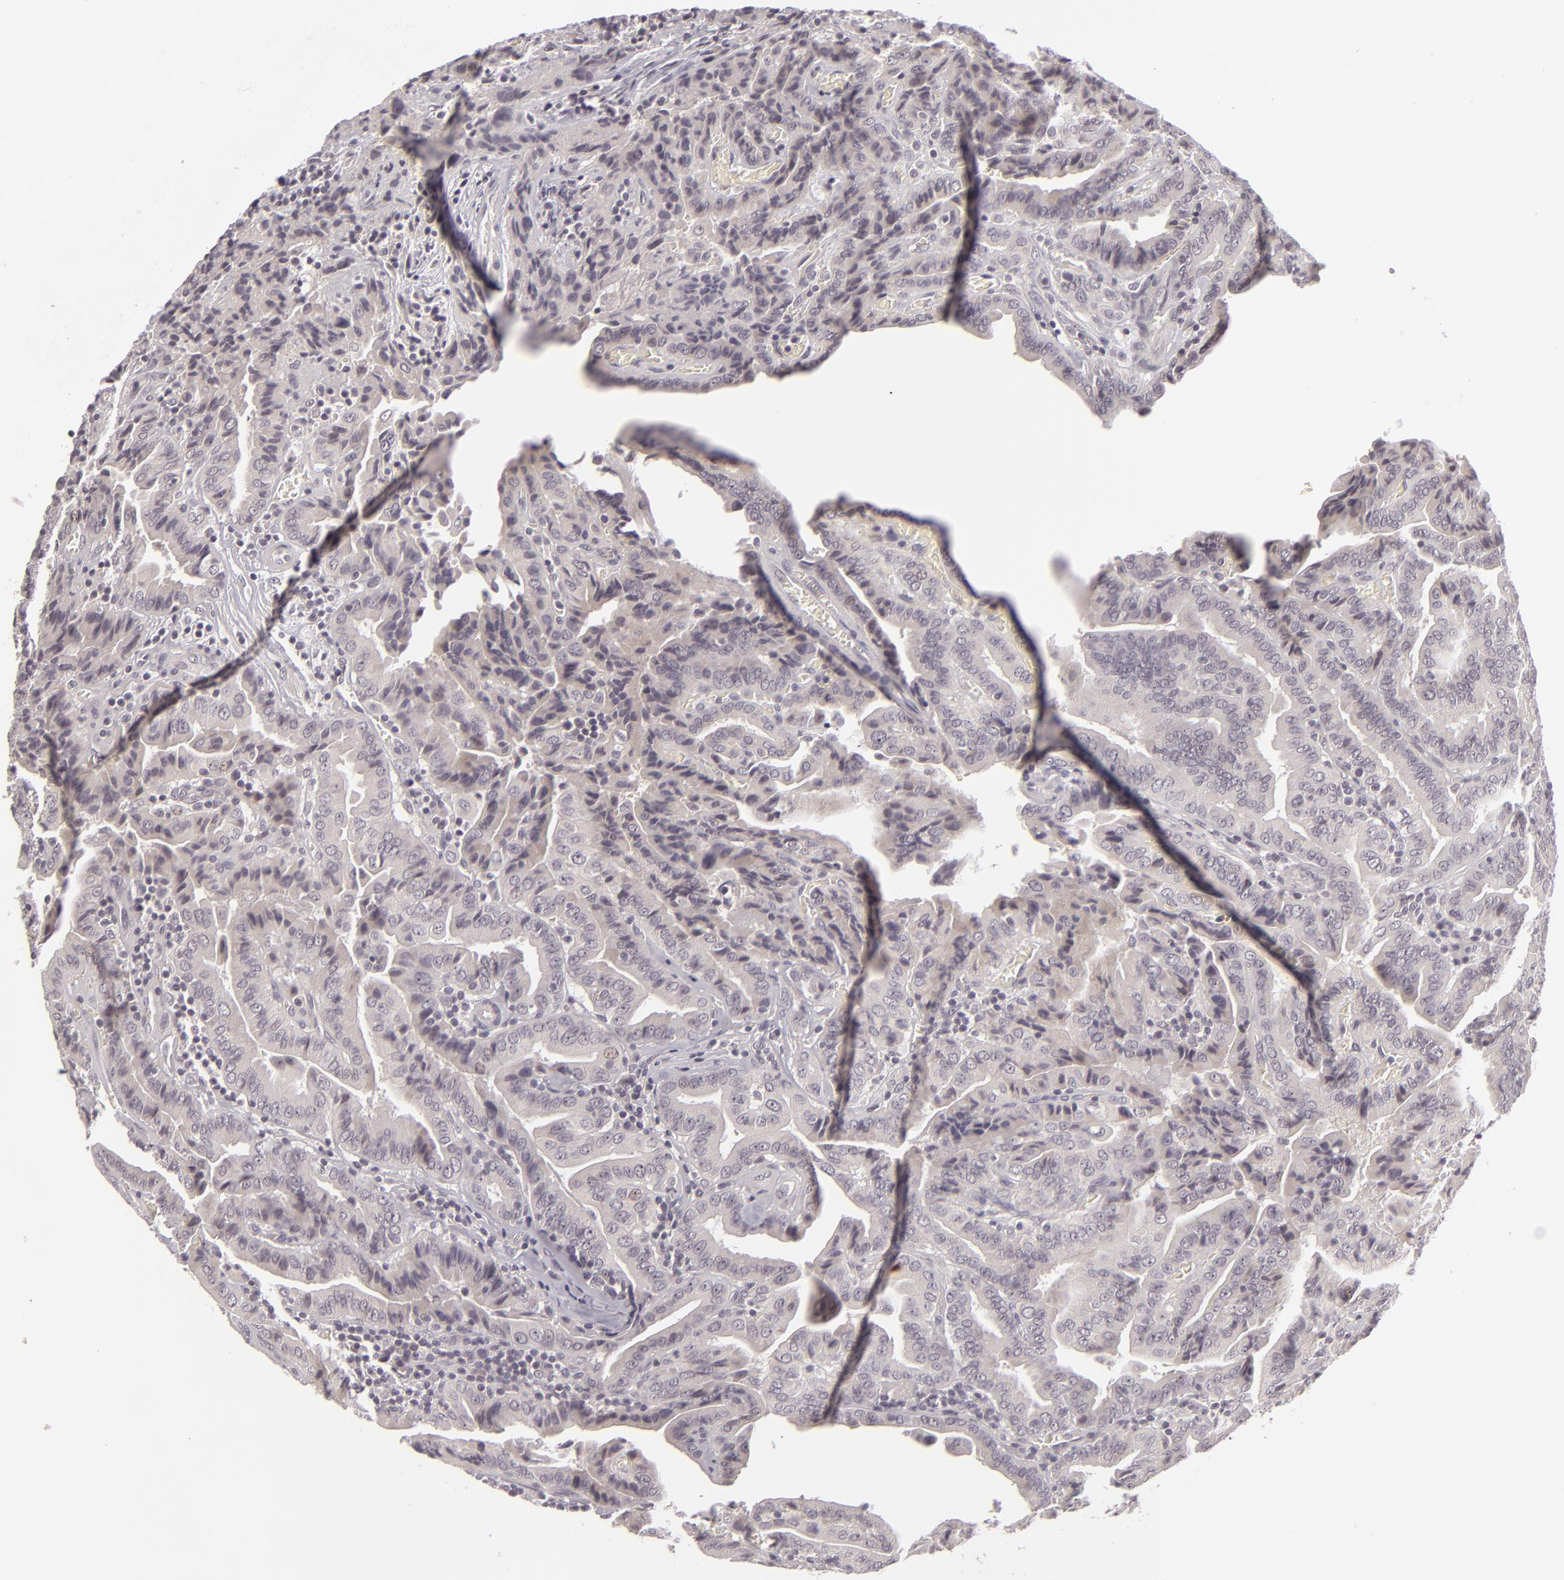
{"staining": {"intensity": "negative", "quantity": "none", "location": "none"}, "tissue": "thyroid cancer", "cell_type": "Tumor cells", "image_type": "cancer", "snomed": [{"axis": "morphology", "description": "Papillary adenocarcinoma, NOS"}, {"axis": "topography", "description": "Thyroid gland"}], "caption": "Thyroid papillary adenocarcinoma was stained to show a protein in brown. There is no significant positivity in tumor cells.", "gene": "DLG3", "patient": {"sex": "female", "age": 71}}